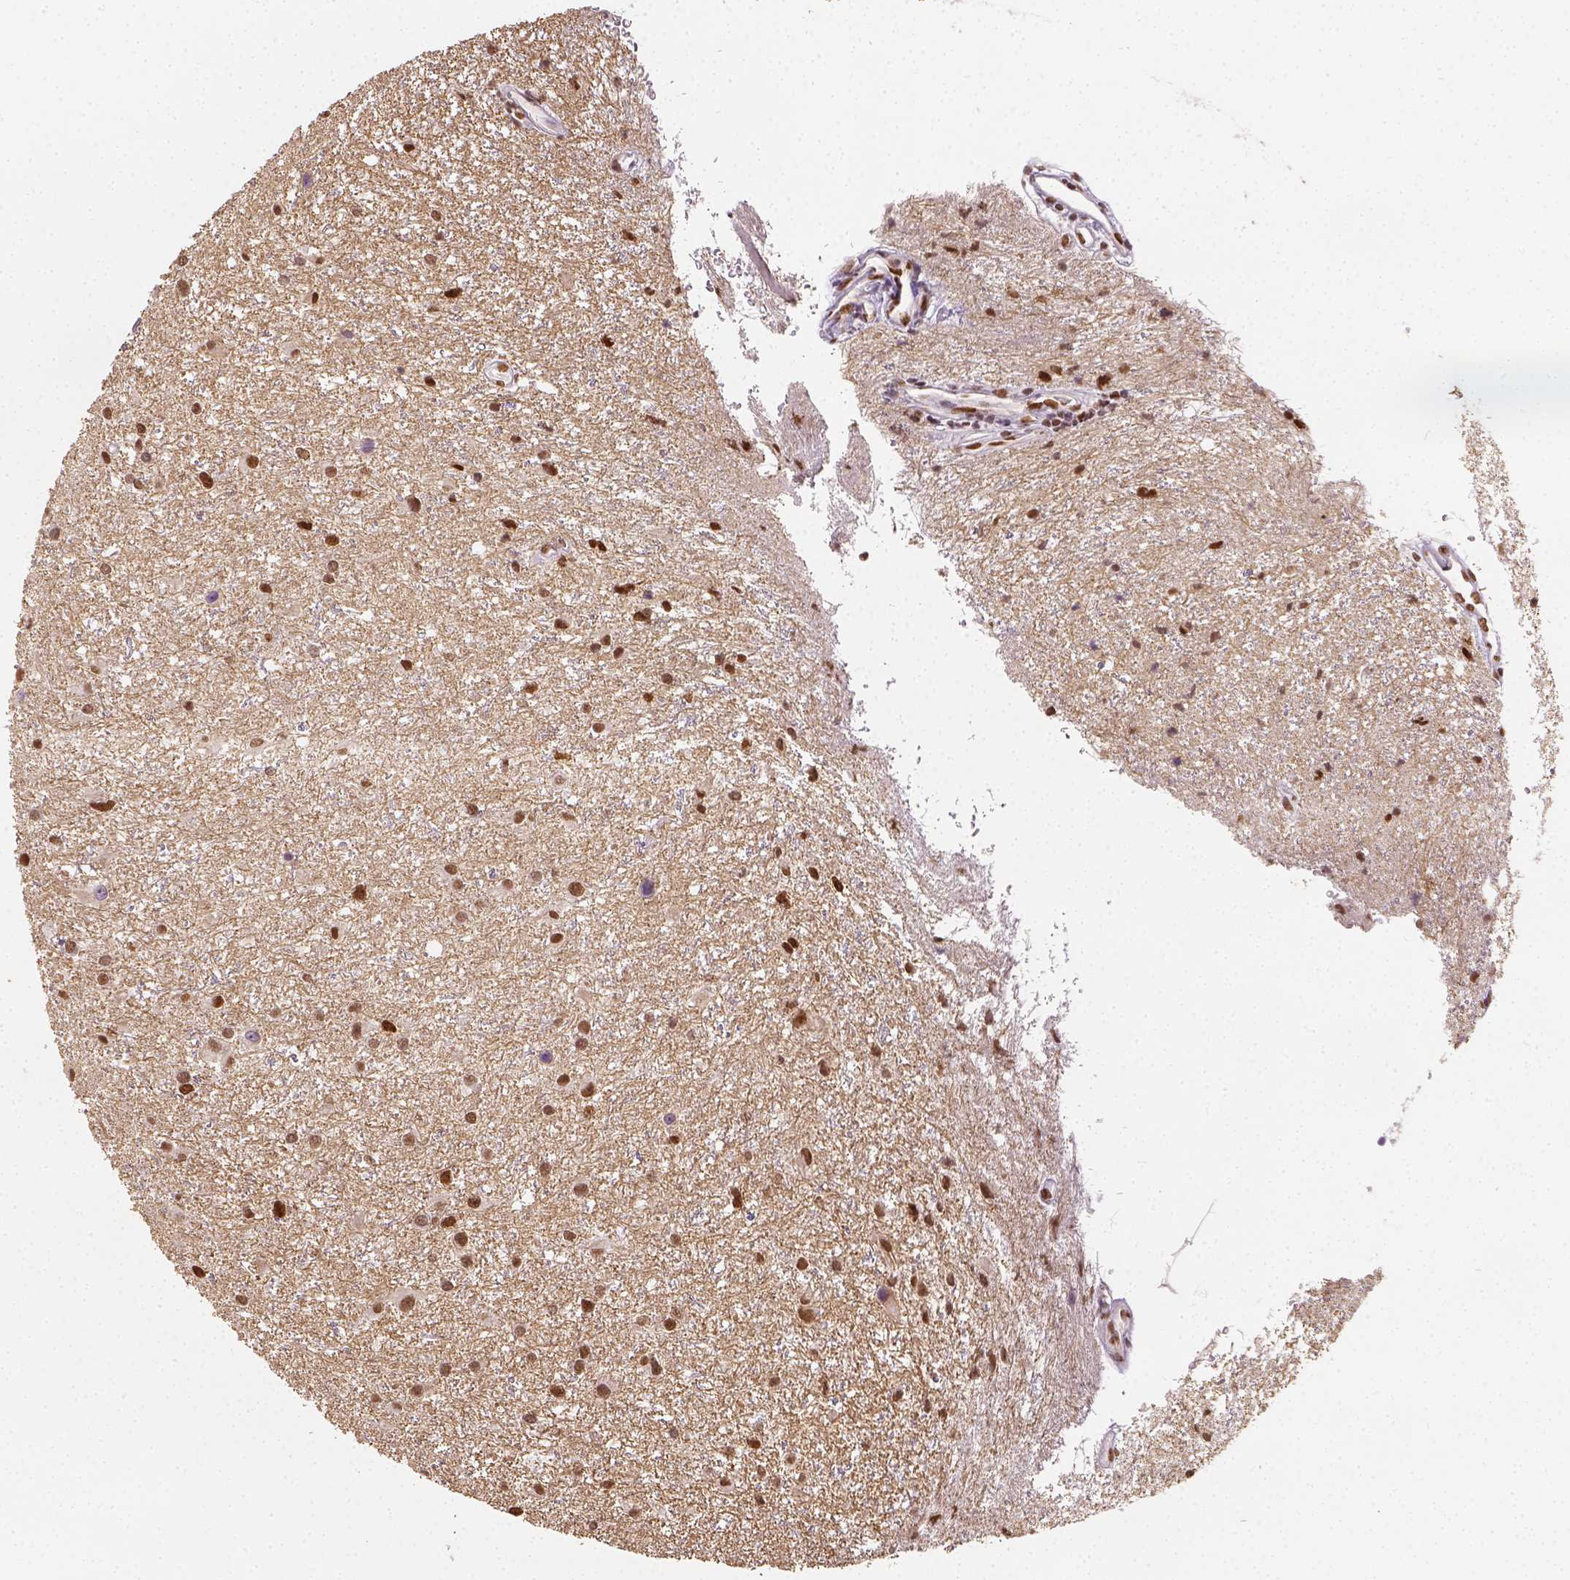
{"staining": {"intensity": "moderate", "quantity": ">75%", "location": "nuclear"}, "tissue": "glioma", "cell_type": "Tumor cells", "image_type": "cancer", "snomed": [{"axis": "morphology", "description": "Glioma, malignant, Low grade"}, {"axis": "topography", "description": "Brain"}], "caption": "Protein expression analysis of human glioma reveals moderate nuclear expression in about >75% of tumor cells. The staining was performed using DAB (3,3'-diaminobenzidine), with brown indicating positive protein expression. Nuclei are stained blue with hematoxylin.", "gene": "FANCE", "patient": {"sex": "female", "age": 32}}